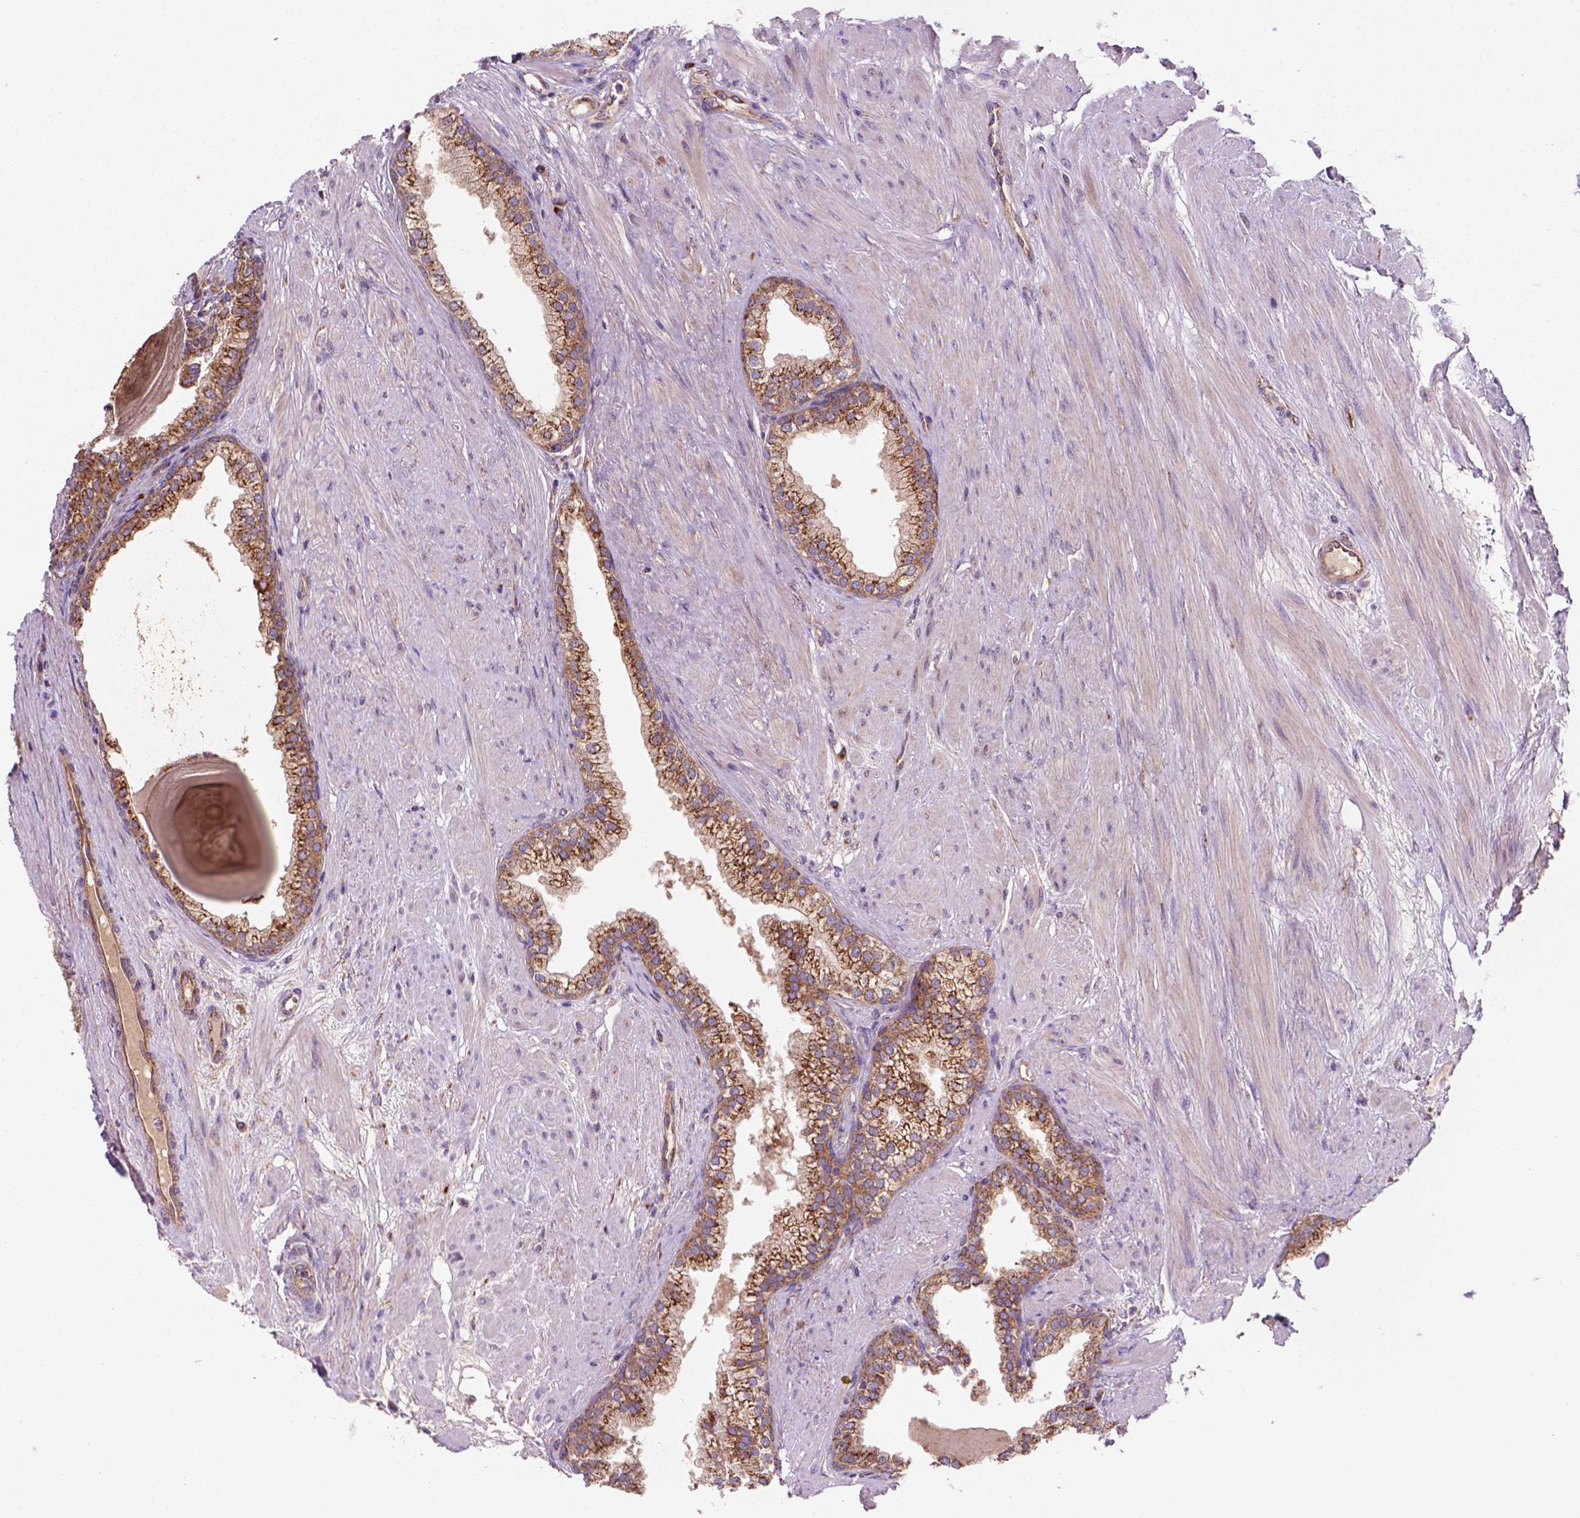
{"staining": {"intensity": "strong", "quantity": "25%-75%", "location": "cytoplasmic/membranous"}, "tissue": "prostate cancer", "cell_type": "Tumor cells", "image_type": "cancer", "snomed": [{"axis": "morphology", "description": "Adenocarcinoma, NOS"}, {"axis": "topography", "description": "Prostate"}], "caption": "Tumor cells reveal high levels of strong cytoplasmic/membranous staining in about 25%-75% of cells in human adenocarcinoma (prostate). The staining is performed using DAB brown chromogen to label protein expression. The nuclei are counter-stained blue using hematoxylin.", "gene": "WARS2", "patient": {"sex": "male", "age": 69}}